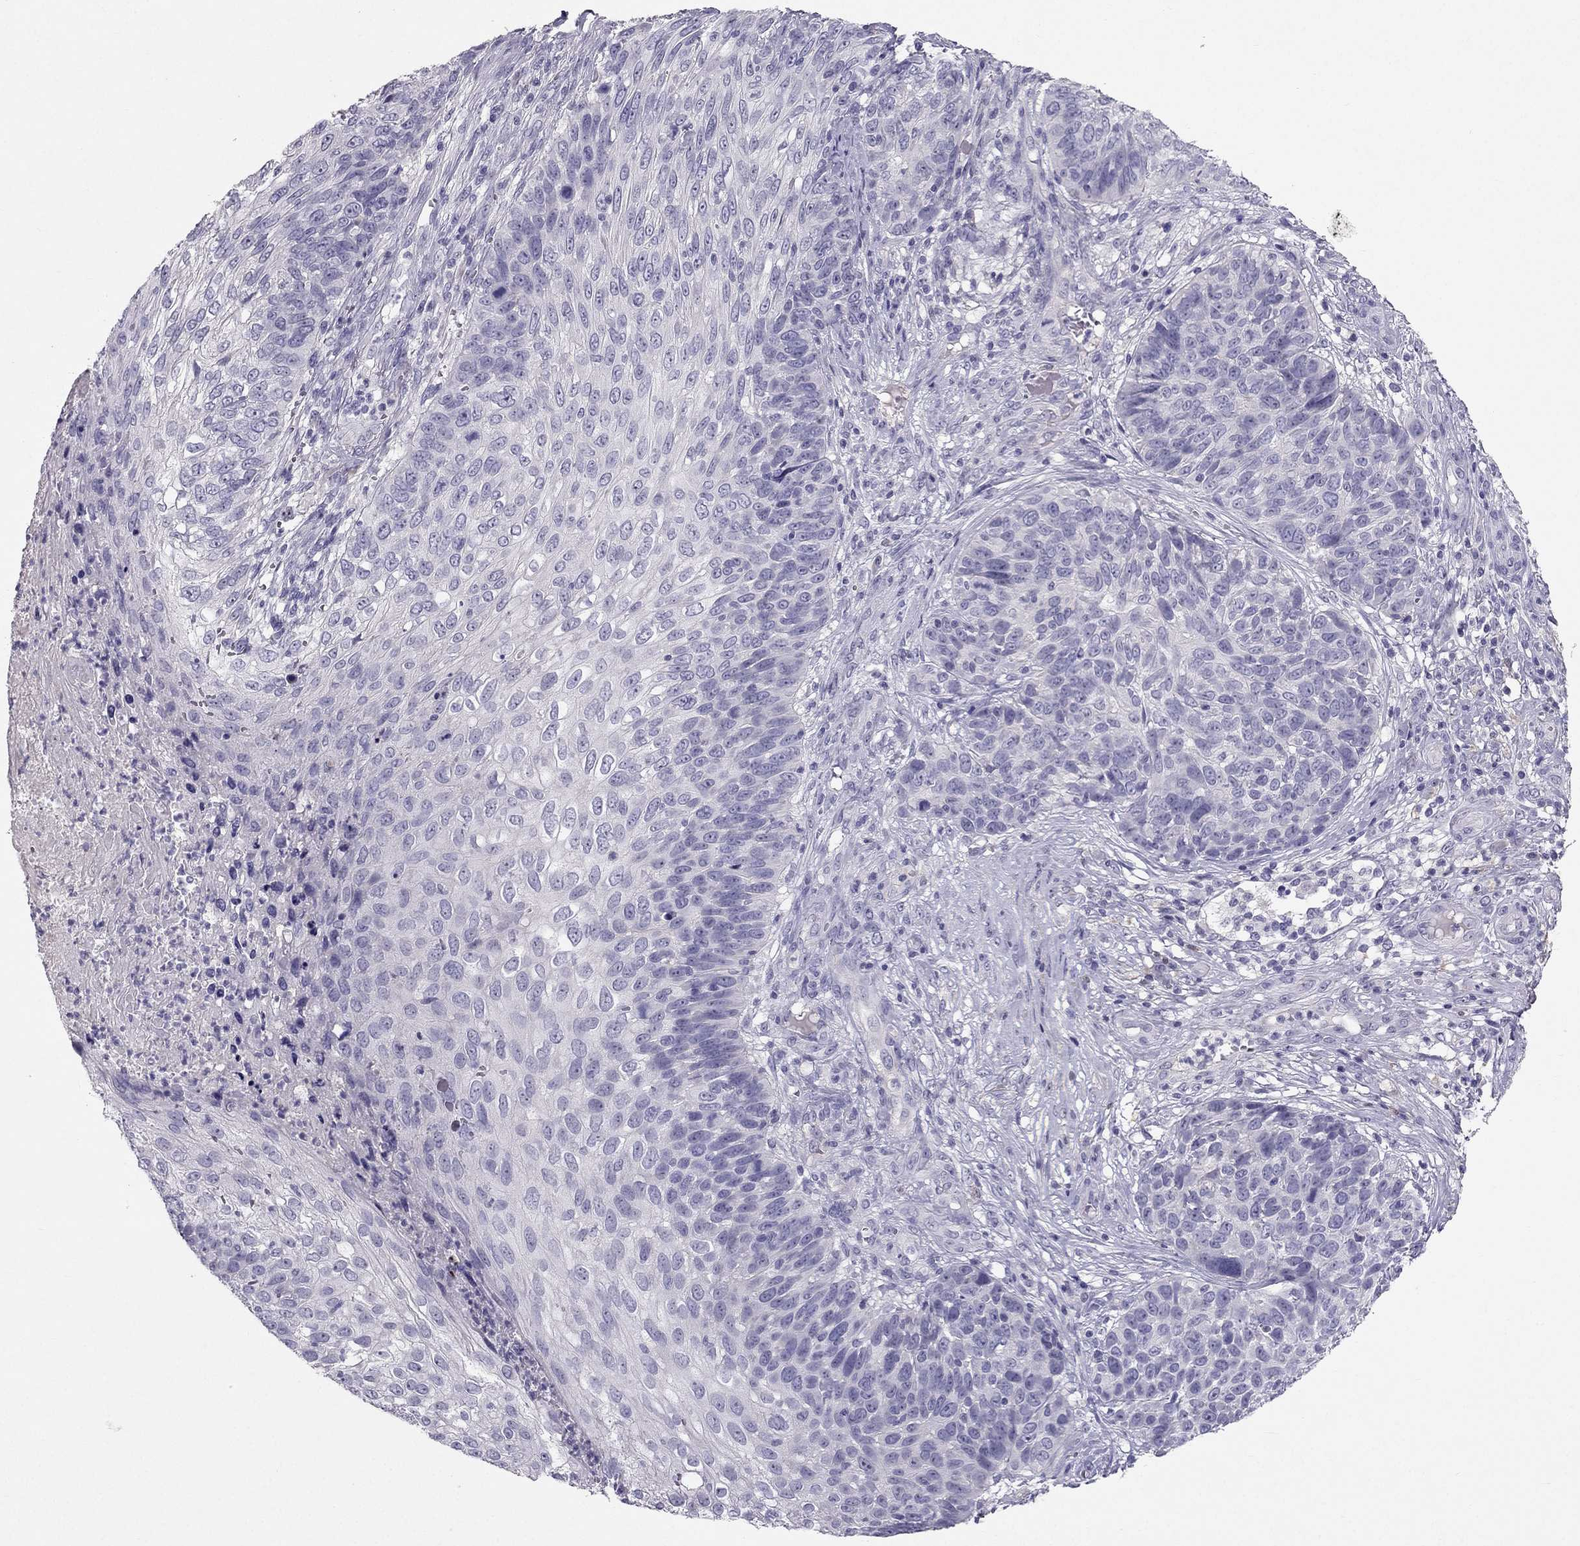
{"staining": {"intensity": "negative", "quantity": "none", "location": "none"}, "tissue": "skin cancer", "cell_type": "Tumor cells", "image_type": "cancer", "snomed": [{"axis": "morphology", "description": "Squamous cell carcinoma, NOS"}, {"axis": "topography", "description": "Skin"}], "caption": "An image of human skin cancer (squamous cell carcinoma) is negative for staining in tumor cells.", "gene": "LMTK3", "patient": {"sex": "male", "age": 92}}